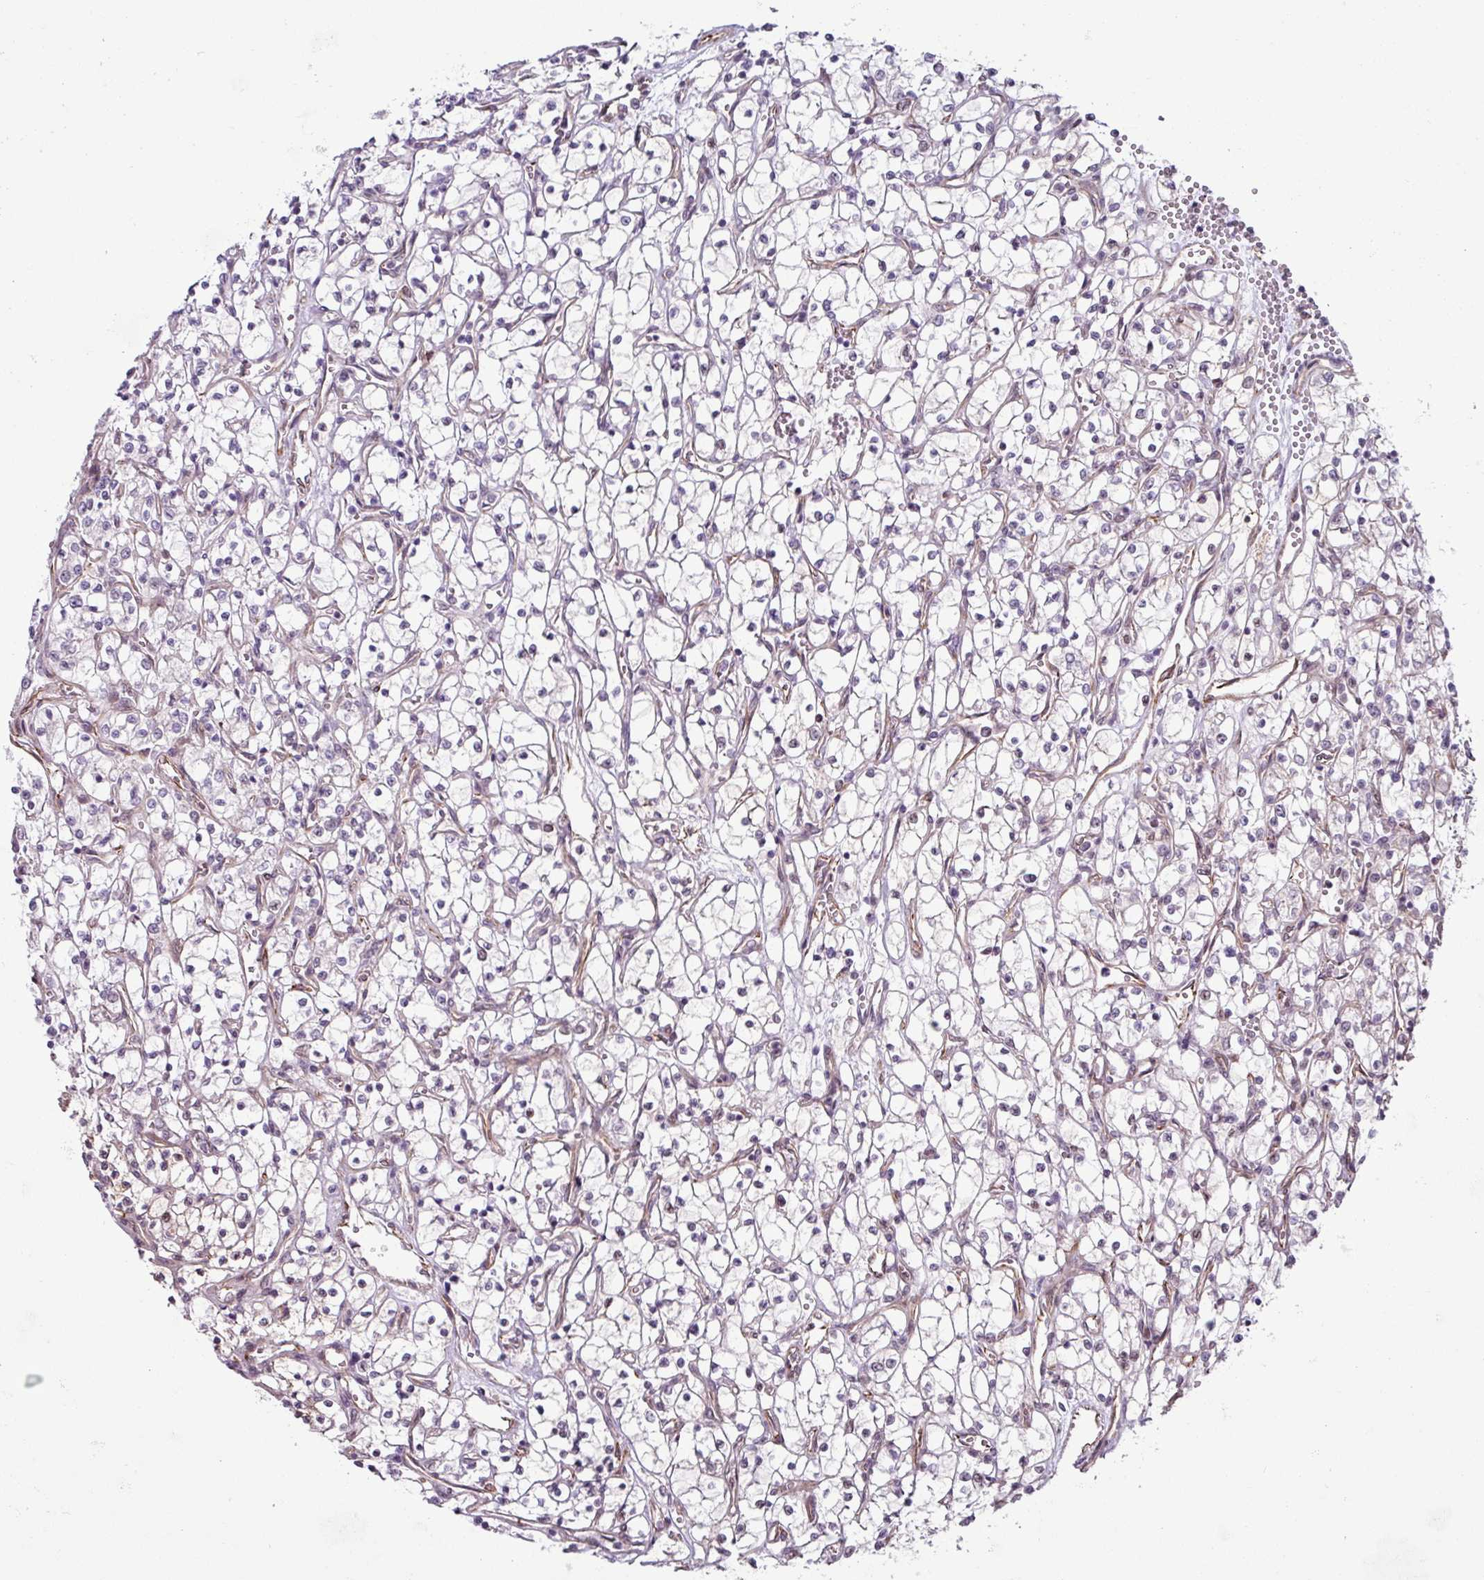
{"staining": {"intensity": "negative", "quantity": "none", "location": "none"}, "tissue": "renal cancer", "cell_type": "Tumor cells", "image_type": "cancer", "snomed": [{"axis": "morphology", "description": "Adenocarcinoma, NOS"}, {"axis": "topography", "description": "Kidney"}], "caption": "Tumor cells are negative for protein expression in human adenocarcinoma (renal). The staining is performed using DAB brown chromogen with nuclei counter-stained in using hematoxylin.", "gene": "CHD3", "patient": {"sex": "female", "age": 69}}